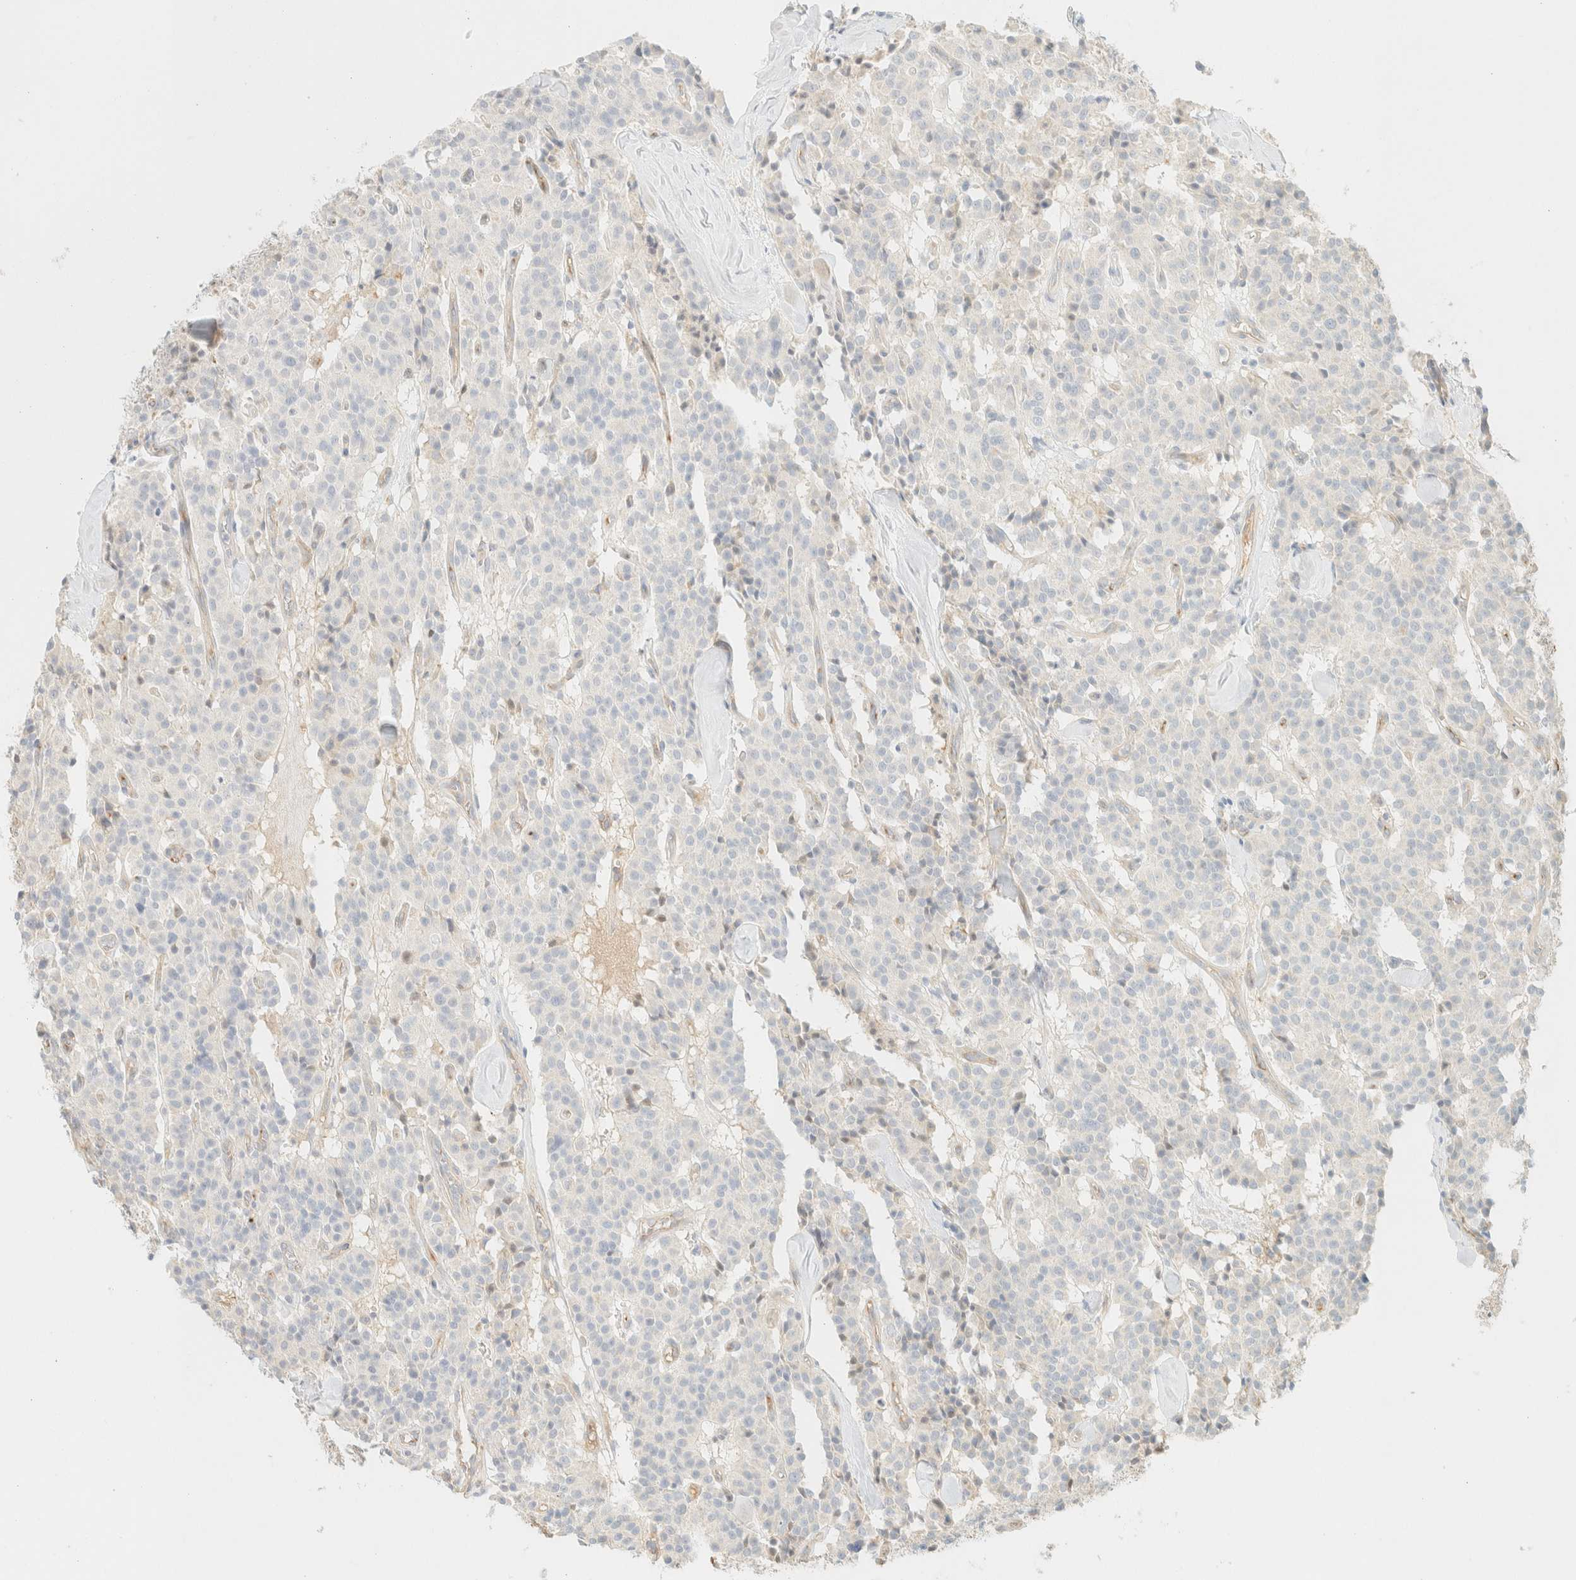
{"staining": {"intensity": "negative", "quantity": "none", "location": "none"}, "tissue": "carcinoid", "cell_type": "Tumor cells", "image_type": "cancer", "snomed": [{"axis": "morphology", "description": "Carcinoid, malignant, NOS"}, {"axis": "topography", "description": "Lung"}], "caption": "Immunohistochemistry image of carcinoid stained for a protein (brown), which reveals no positivity in tumor cells.", "gene": "SPARCL1", "patient": {"sex": "male", "age": 30}}